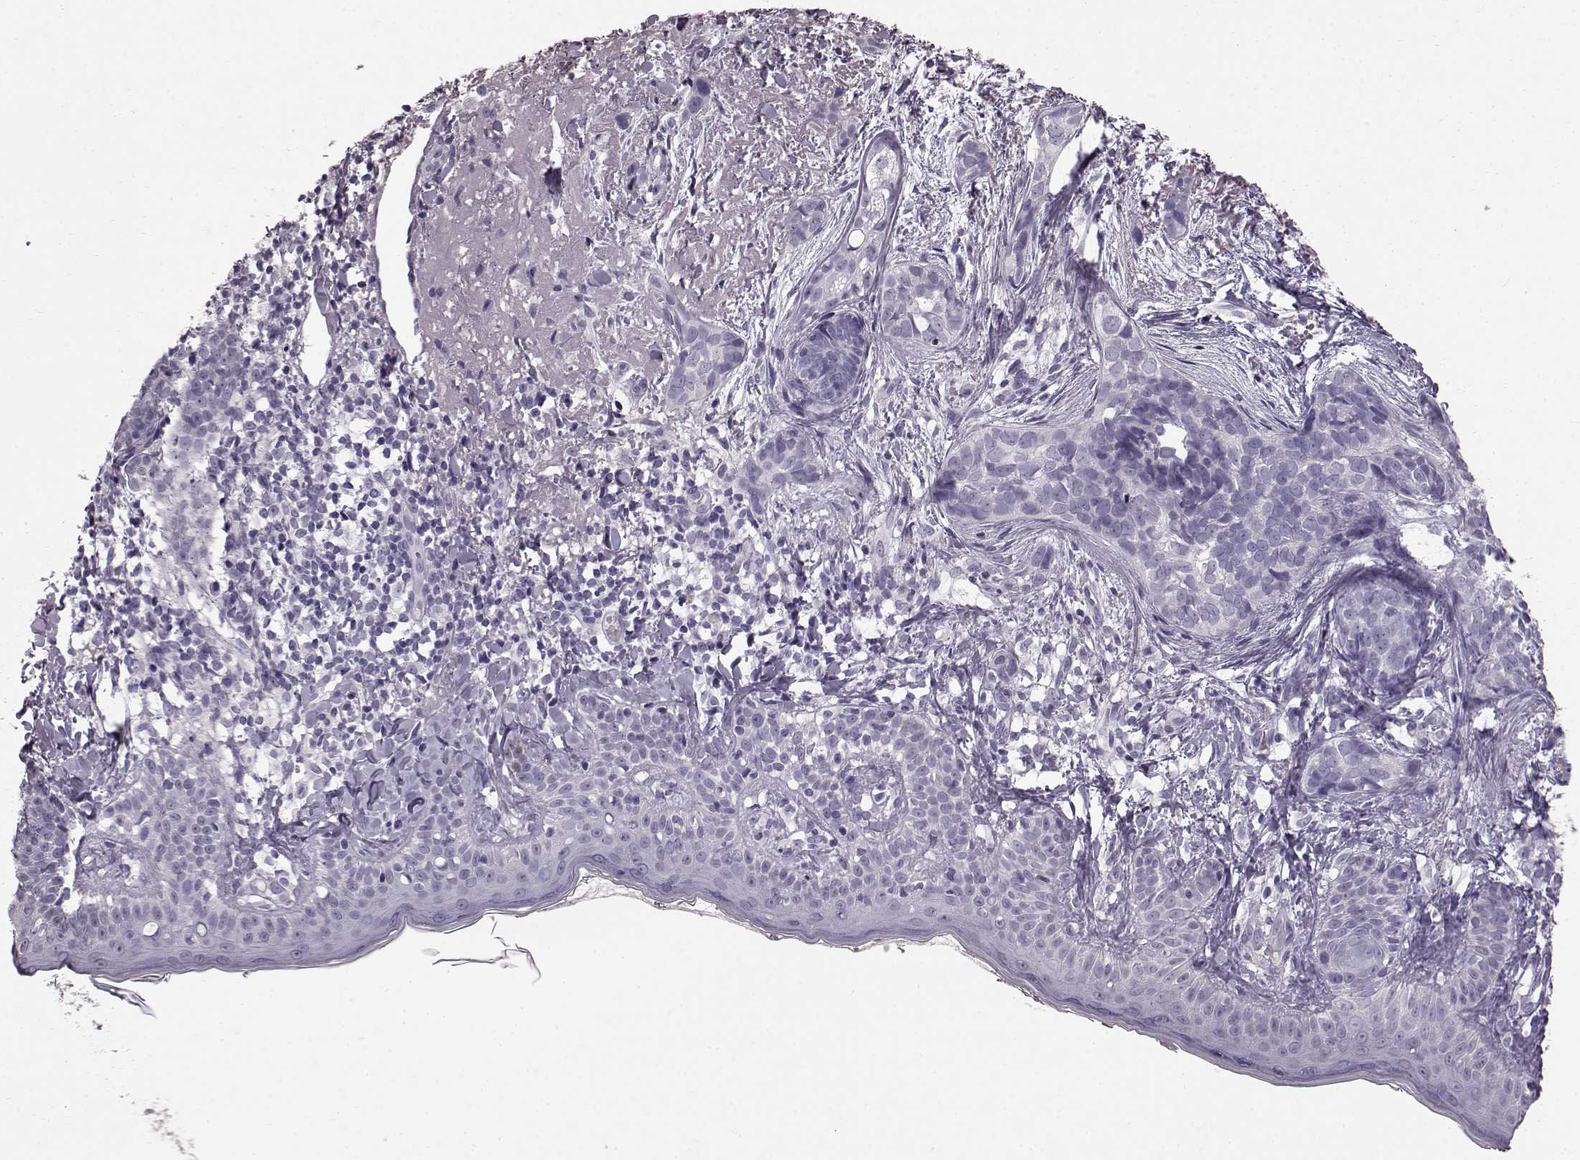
{"staining": {"intensity": "negative", "quantity": "none", "location": "none"}, "tissue": "skin cancer", "cell_type": "Tumor cells", "image_type": "cancer", "snomed": [{"axis": "morphology", "description": "Basal cell carcinoma"}, {"axis": "topography", "description": "Skin"}], "caption": "IHC of skin cancer displays no positivity in tumor cells. (Stains: DAB immunohistochemistry (IHC) with hematoxylin counter stain, Microscopy: brightfield microscopy at high magnification).", "gene": "FUT4", "patient": {"sex": "male", "age": 87}}